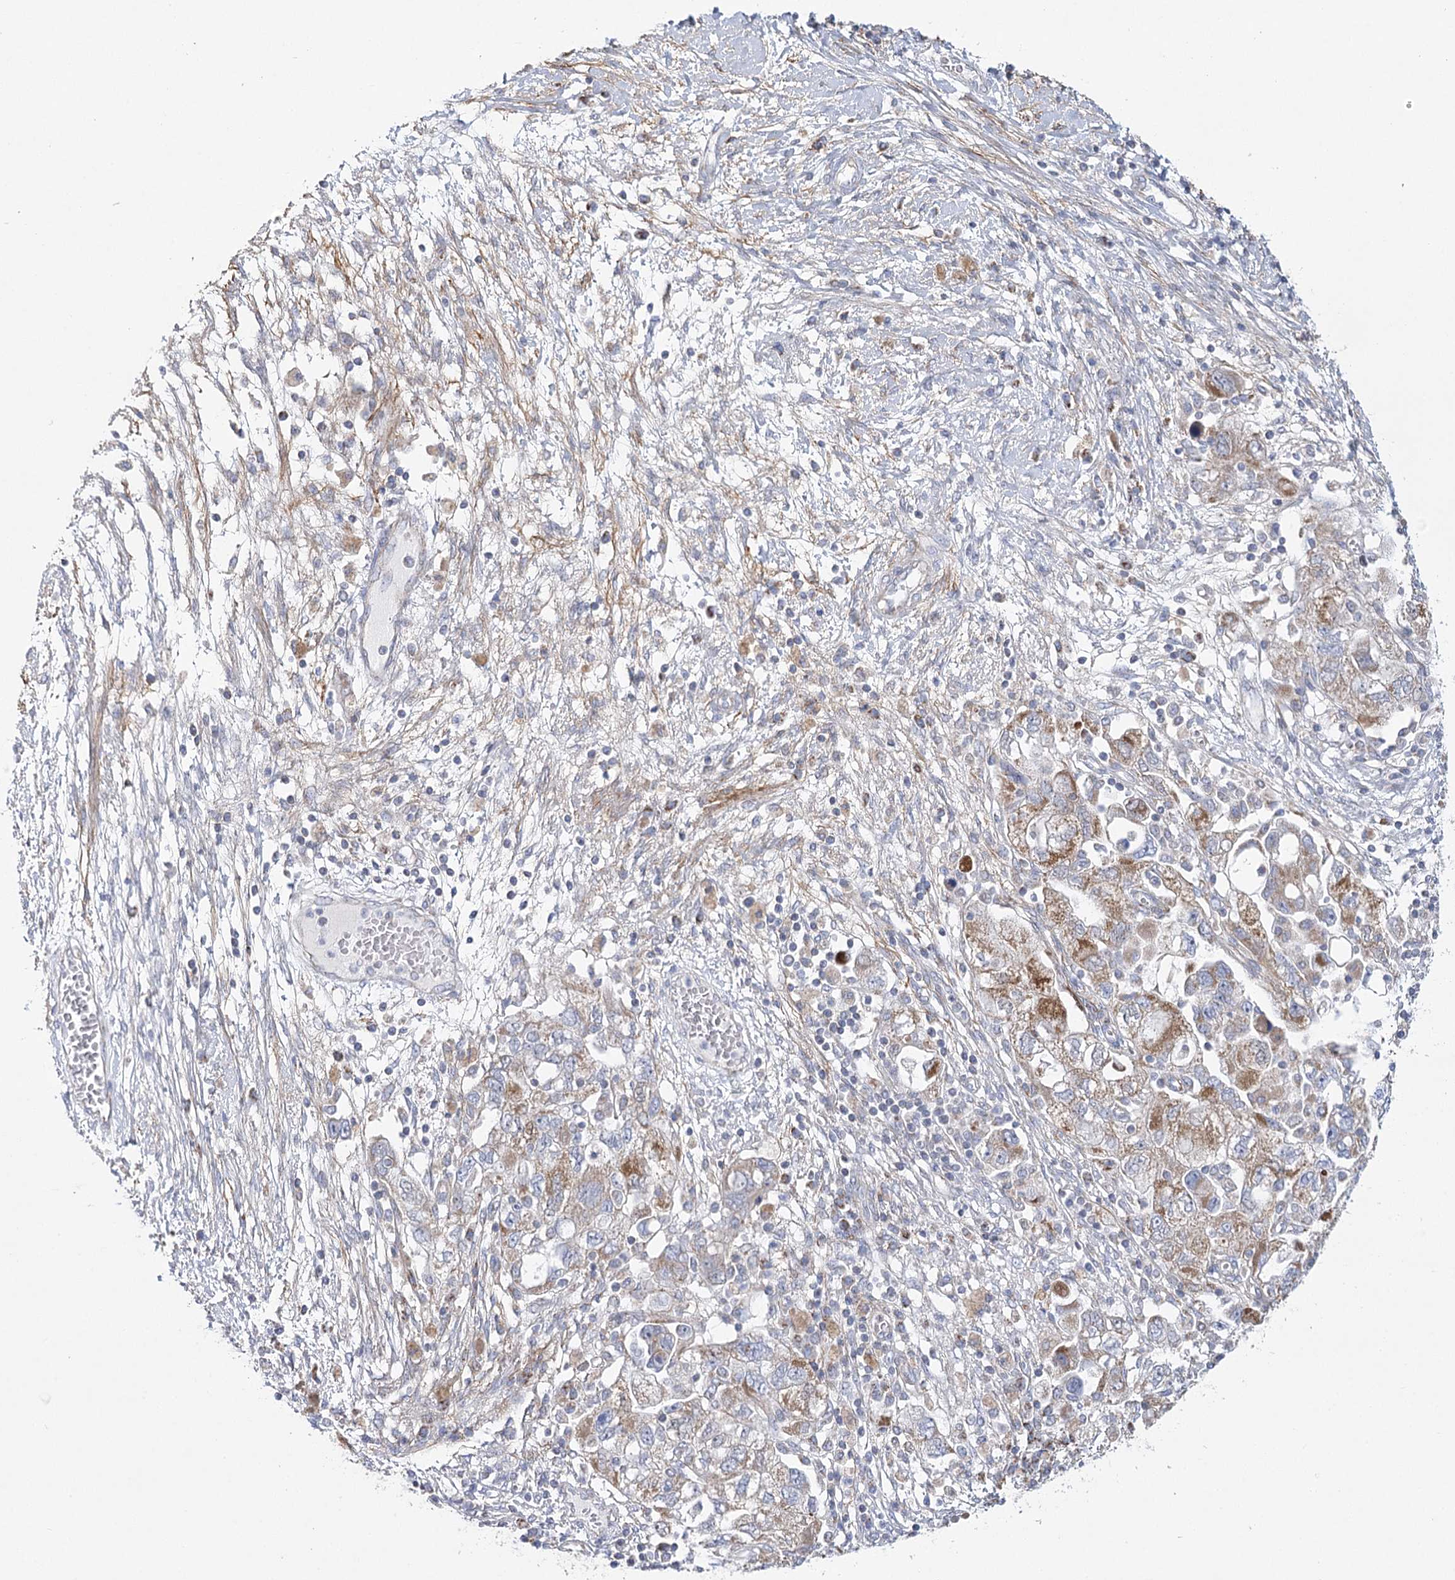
{"staining": {"intensity": "moderate", "quantity": "25%-75%", "location": "cytoplasmic/membranous"}, "tissue": "ovarian cancer", "cell_type": "Tumor cells", "image_type": "cancer", "snomed": [{"axis": "morphology", "description": "Carcinoma, NOS"}, {"axis": "morphology", "description": "Cystadenocarcinoma, serous, NOS"}, {"axis": "topography", "description": "Ovary"}], "caption": "Immunohistochemical staining of human ovarian cancer demonstrates medium levels of moderate cytoplasmic/membranous protein positivity in about 25%-75% of tumor cells. The protein of interest is shown in brown color, while the nuclei are stained blue.", "gene": "SNX7", "patient": {"sex": "female", "age": 69}}